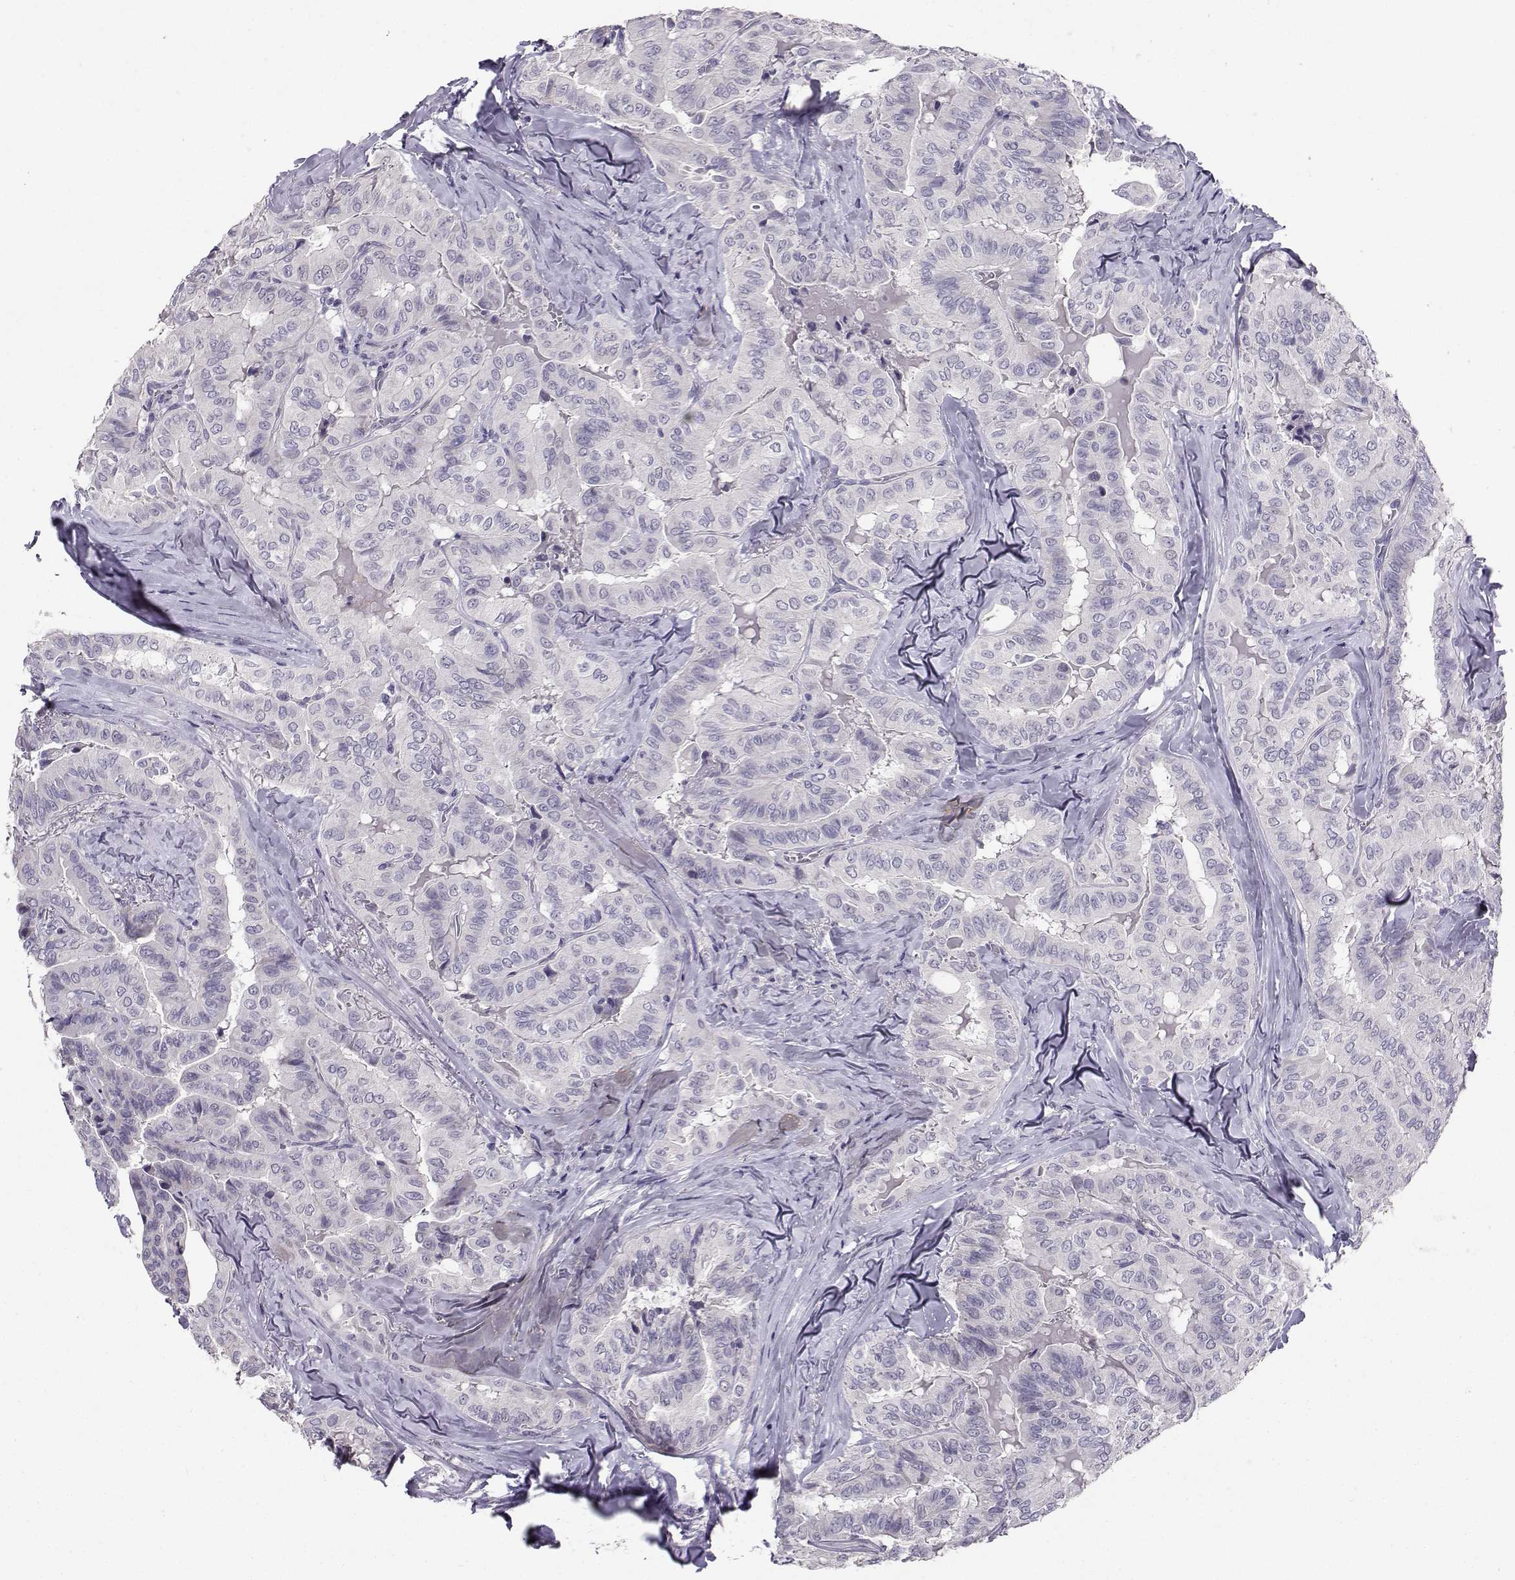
{"staining": {"intensity": "negative", "quantity": "none", "location": "none"}, "tissue": "thyroid cancer", "cell_type": "Tumor cells", "image_type": "cancer", "snomed": [{"axis": "morphology", "description": "Papillary adenocarcinoma, NOS"}, {"axis": "topography", "description": "Thyroid gland"}], "caption": "The immunohistochemistry image has no significant expression in tumor cells of thyroid cancer (papillary adenocarcinoma) tissue.", "gene": "CARTPT", "patient": {"sex": "female", "age": 68}}